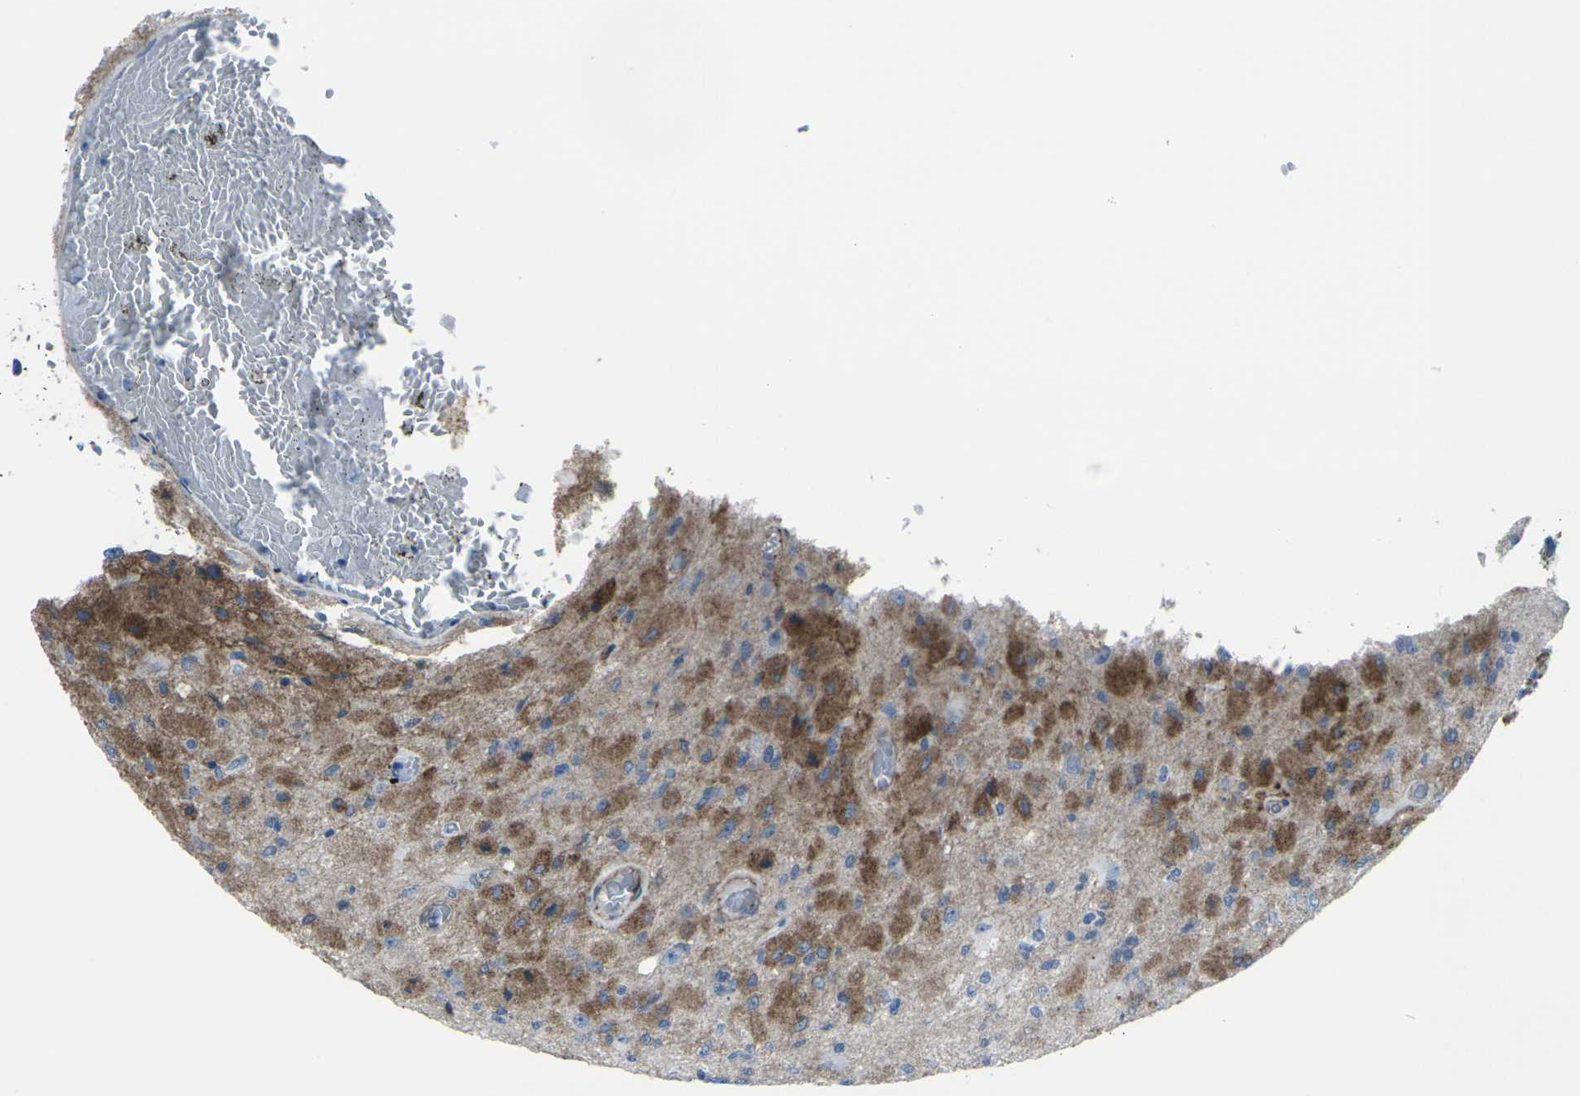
{"staining": {"intensity": "strong", "quantity": ">75%", "location": "cytoplasmic/membranous"}, "tissue": "glioma", "cell_type": "Tumor cells", "image_type": "cancer", "snomed": [{"axis": "morphology", "description": "Normal tissue, NOS"}, {"axis": "morphology", "description": "Glioma, malignant, High grade"}, {"axis": "topography", "description": "Cerebral cortex"}], "caption": "Immunohistochemical staining of human glioma shows strong cytoplasmic/membranous protein expression in about >75% of tumor cells. (brown staining indicates protein expression, while blue staining denotes nuclei).", "gene": "CDH11", "patient": {"sex": "male", "age": 77}}